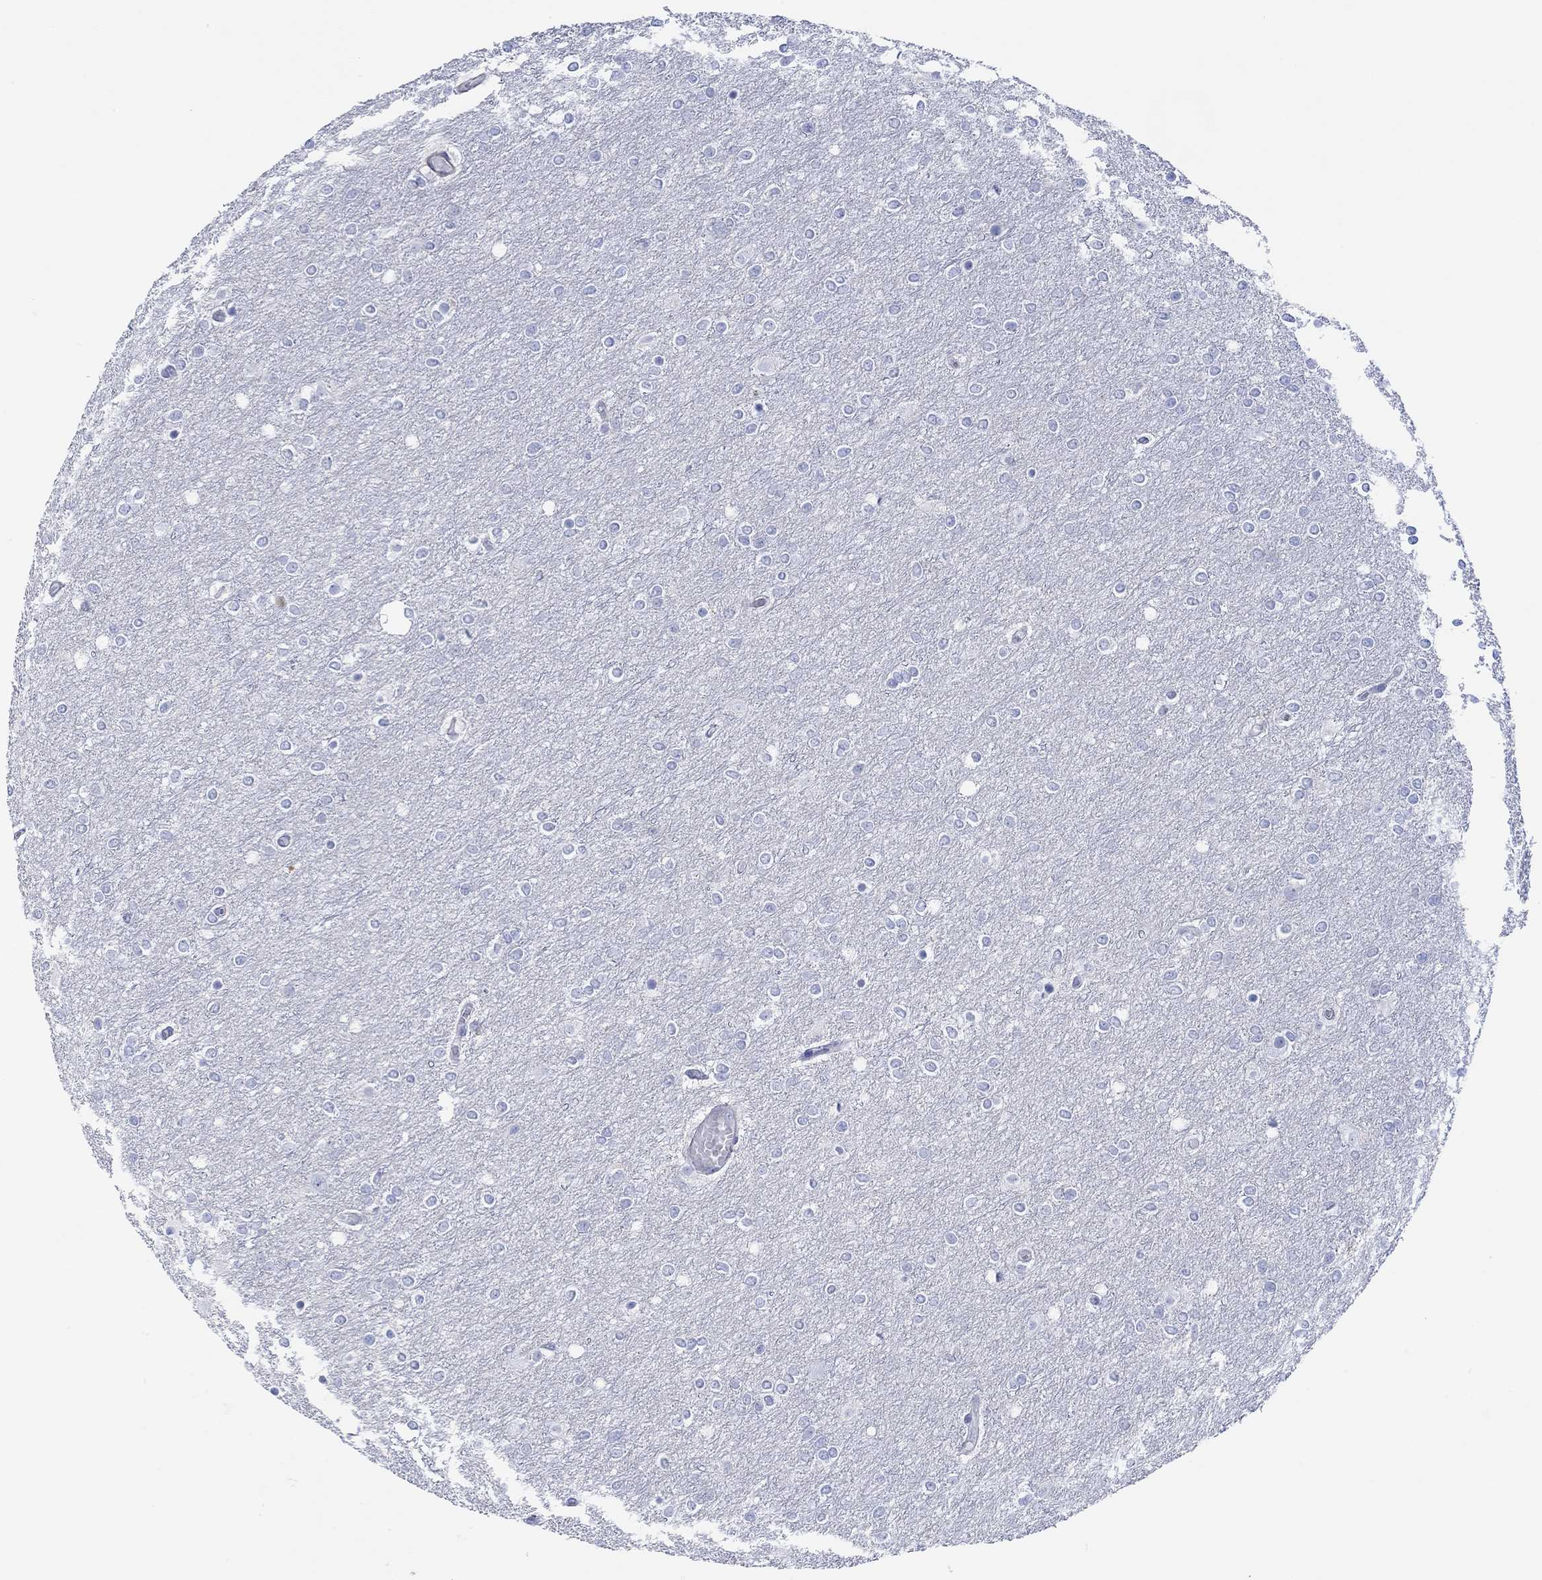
{"staining": {"intensity": "negative", "quantity": "none", "location": "none"}, "tissue": "glioma", "cell_type": "Tumor cells", "image_type": "cancer", "snomed": [{"axis": "morphology", "description": "Glioma, malignant, High grade"}, {"axis": "topography", "description": "Brain"}], "caption": "The image displays no significant expression in tumor cells of glioma. The staining was performed using DAB to visualize the protein expression in brown, while the nuclei were stained in blue with hematoxylin (Magnification: 20x).", "gene": "PPIL6", "patient": {"sex": "female", "age": 61}}